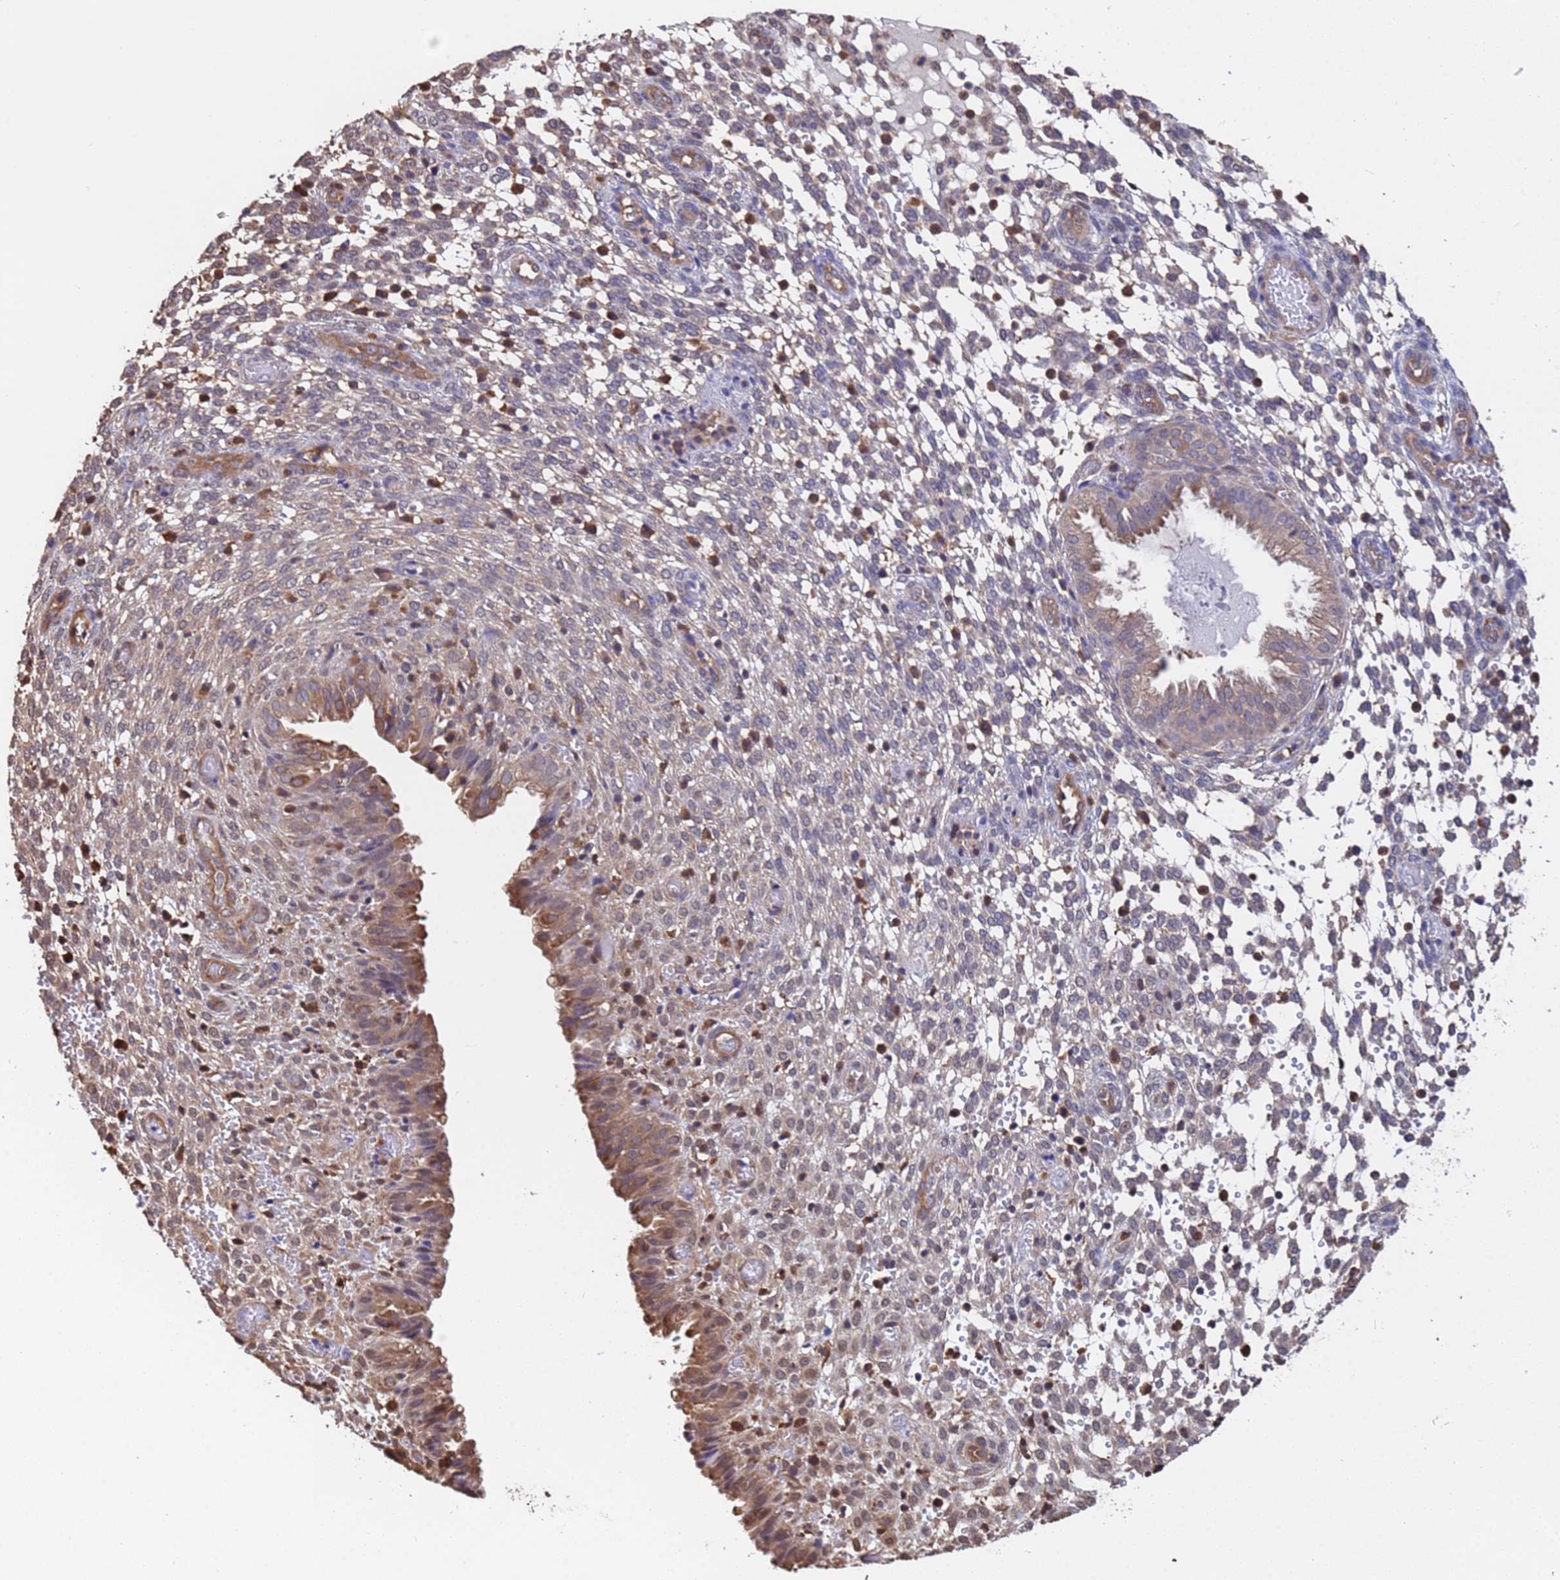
{"staining": {"intensity": "weak", "quantity": "25%-75%", "location": "cytoplasmic/membranous"}, "tissue": "endometrium", "cell_type": "Cells in endometrial stroma", "image_type": "normal", "snomed": [{"axis": "morphology", "description": "Normal tissue, NOS"}, {"axis": "topography", "description": "Endometrium"}], "caption": "Protein staining by IHC shows weak cytoplasmic/membranous expression in about 25%-75% of cells in endometrial stroma in normal endometrium.", "gene": "FAM25A", "patient": {"sex": "female", "age": 33}}